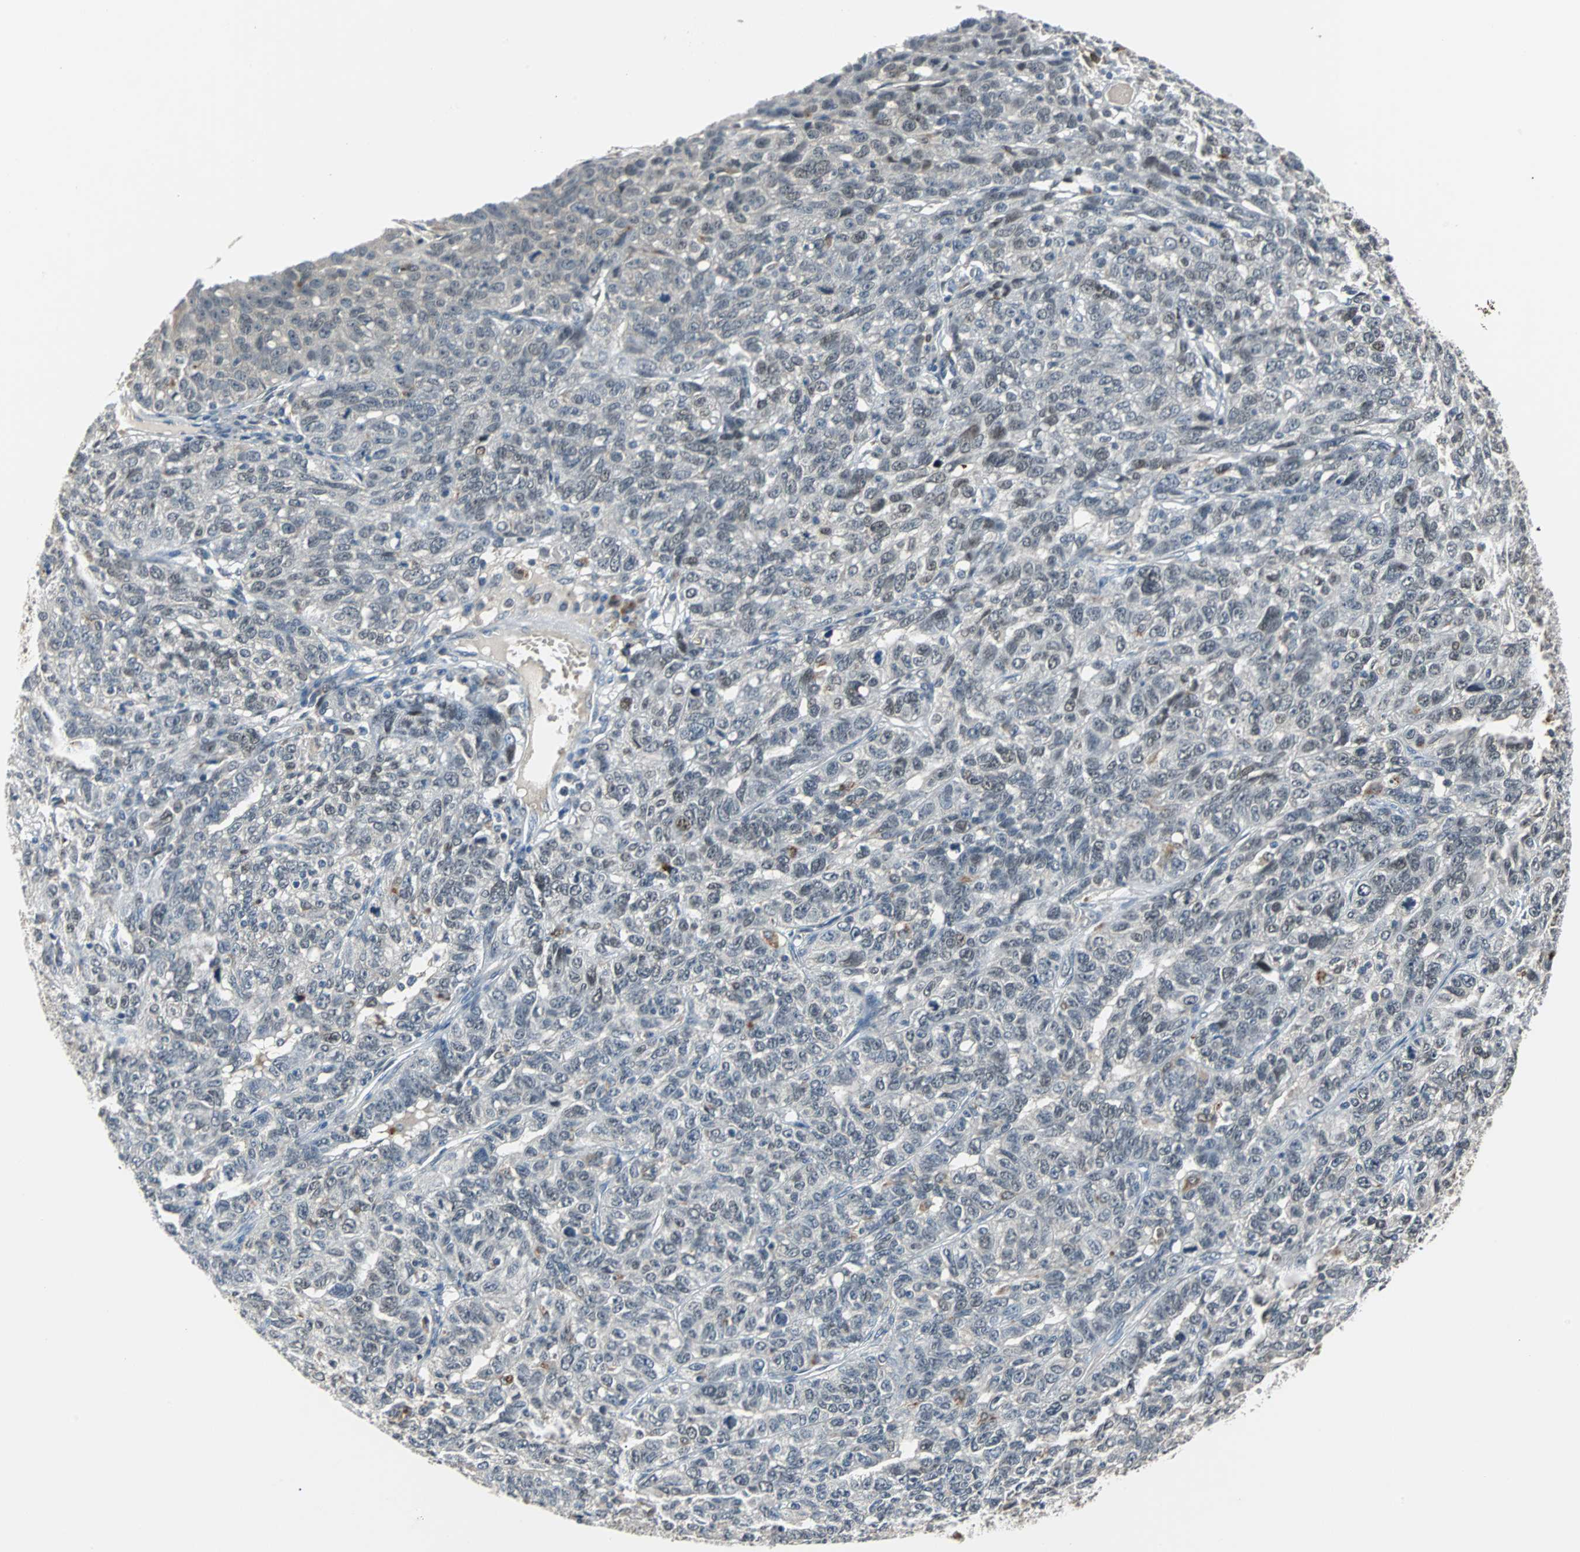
{"staining": {"intensity": "weak", "quantity": "<25%", "location": "cytoplasmic/membranous"}, "tissue": "ovarian cancer", "cell_type": "Tumor cells", "image_type": "cancer", "snomed": [{"axis": "morphology", "description": "Cystadenocarcinoma, serous, NOS"}, {"axis": "topography", "description": "Ovary"}], "caption": "IHC histopathology image of neoplastic tissue: ovarian cancer stained with DAB (3,3'-diaminobenzidine) exhibits no significant protein staining in tumor cells.", "gene": "HLX", "patient": {"sex": "female", "age": 71}}